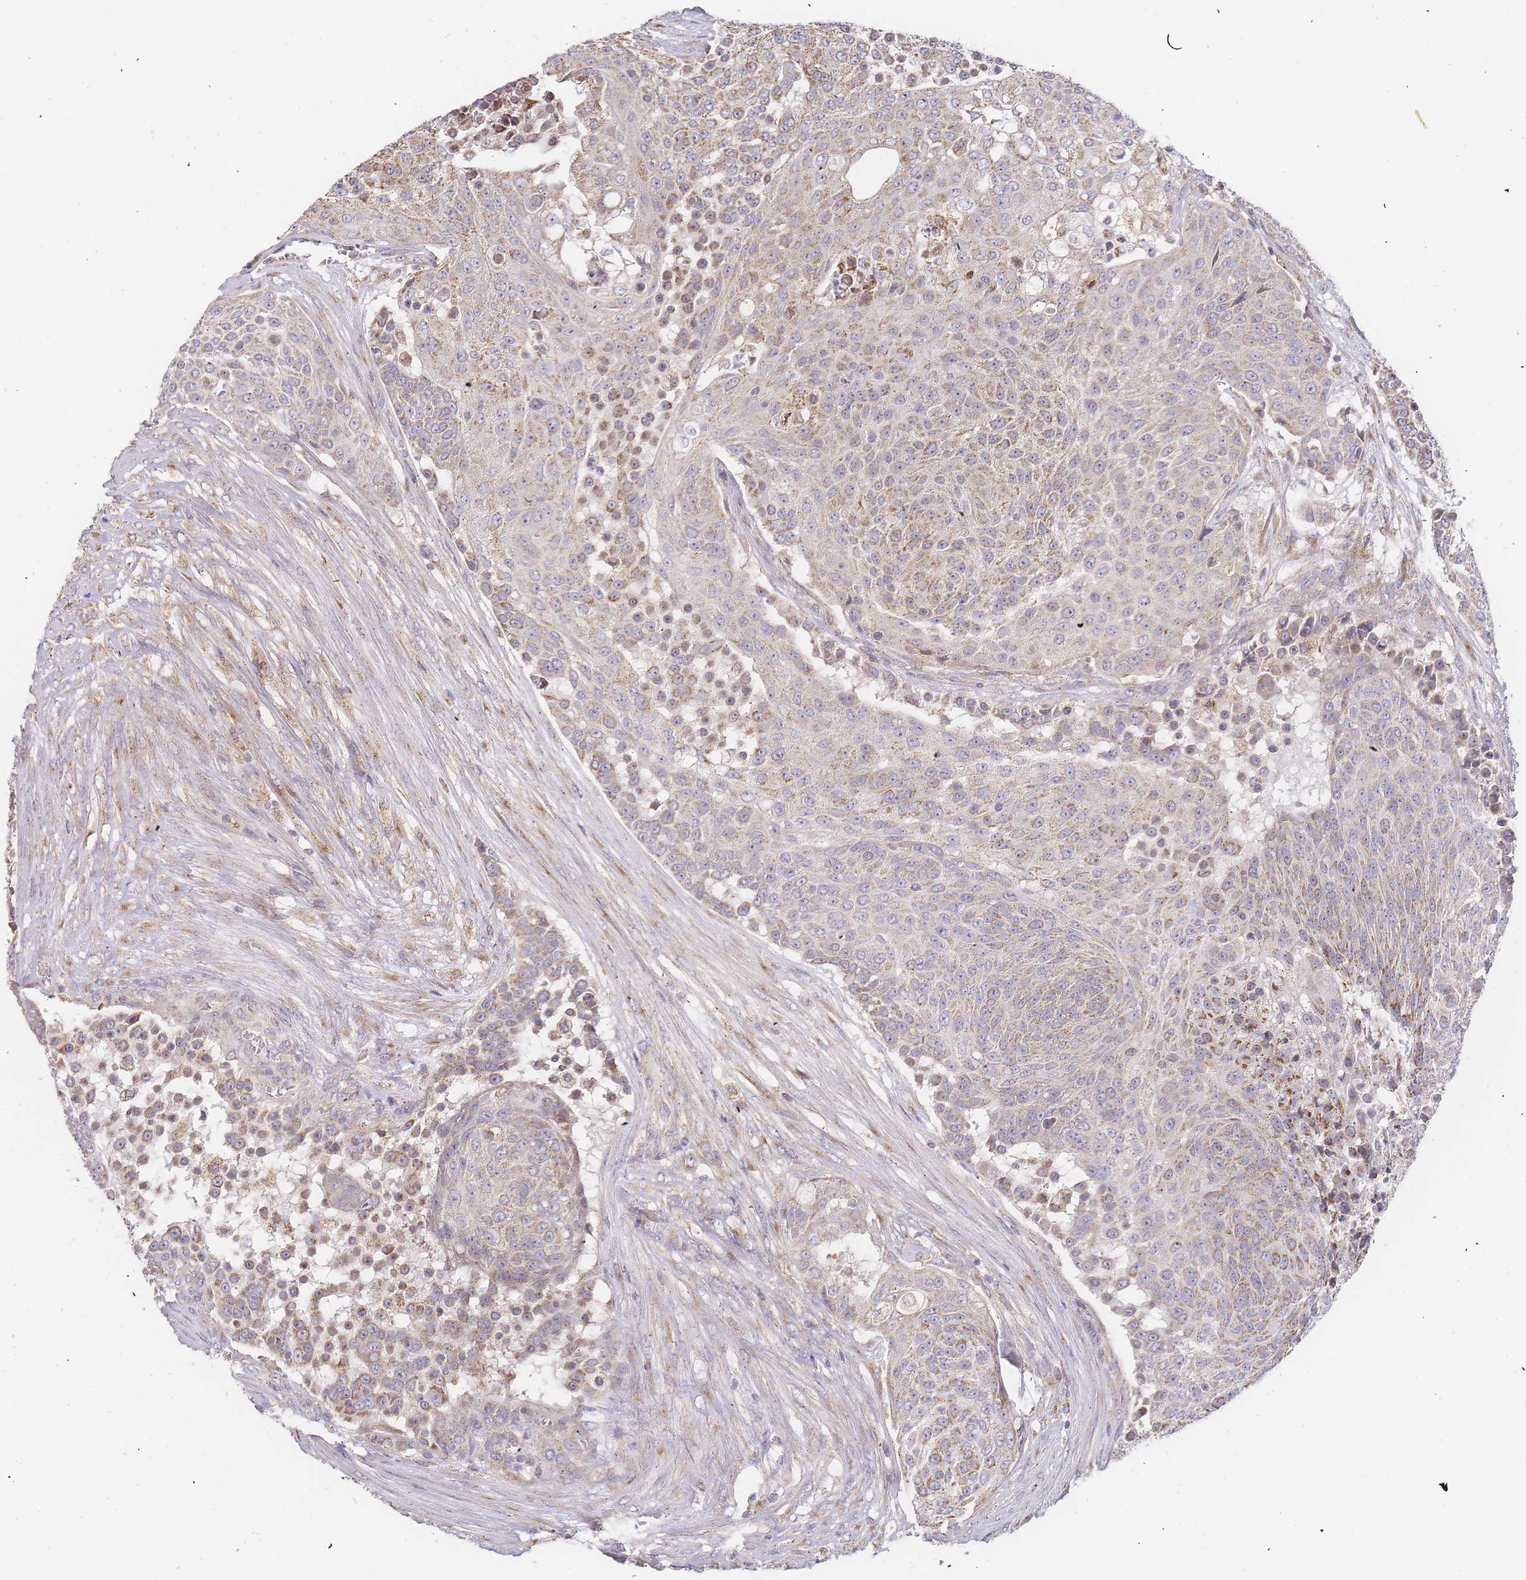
{"staining": {"intensity": "moderate", "quantity": "25%-75%", "location": "cytoplasmic/membranous"}, "tissue": "urothelial cancer", "cell_type": "Tumor cells", "image_type": "cancer", "snomed": [{"axis": "morphology", "description": "Urothelial carcinoma, High grade"}, {"axis": "topography", "description": "Urinary bladder"}], "caption": "Moderate cytoplasmic/membranous staining for a protein is identified in approximately 25%-75% of tumor cells of urothelial cancer using immunohistochemistry.", "gene": "ADCY9", "patient": {"sex": "female", "age": 63}}